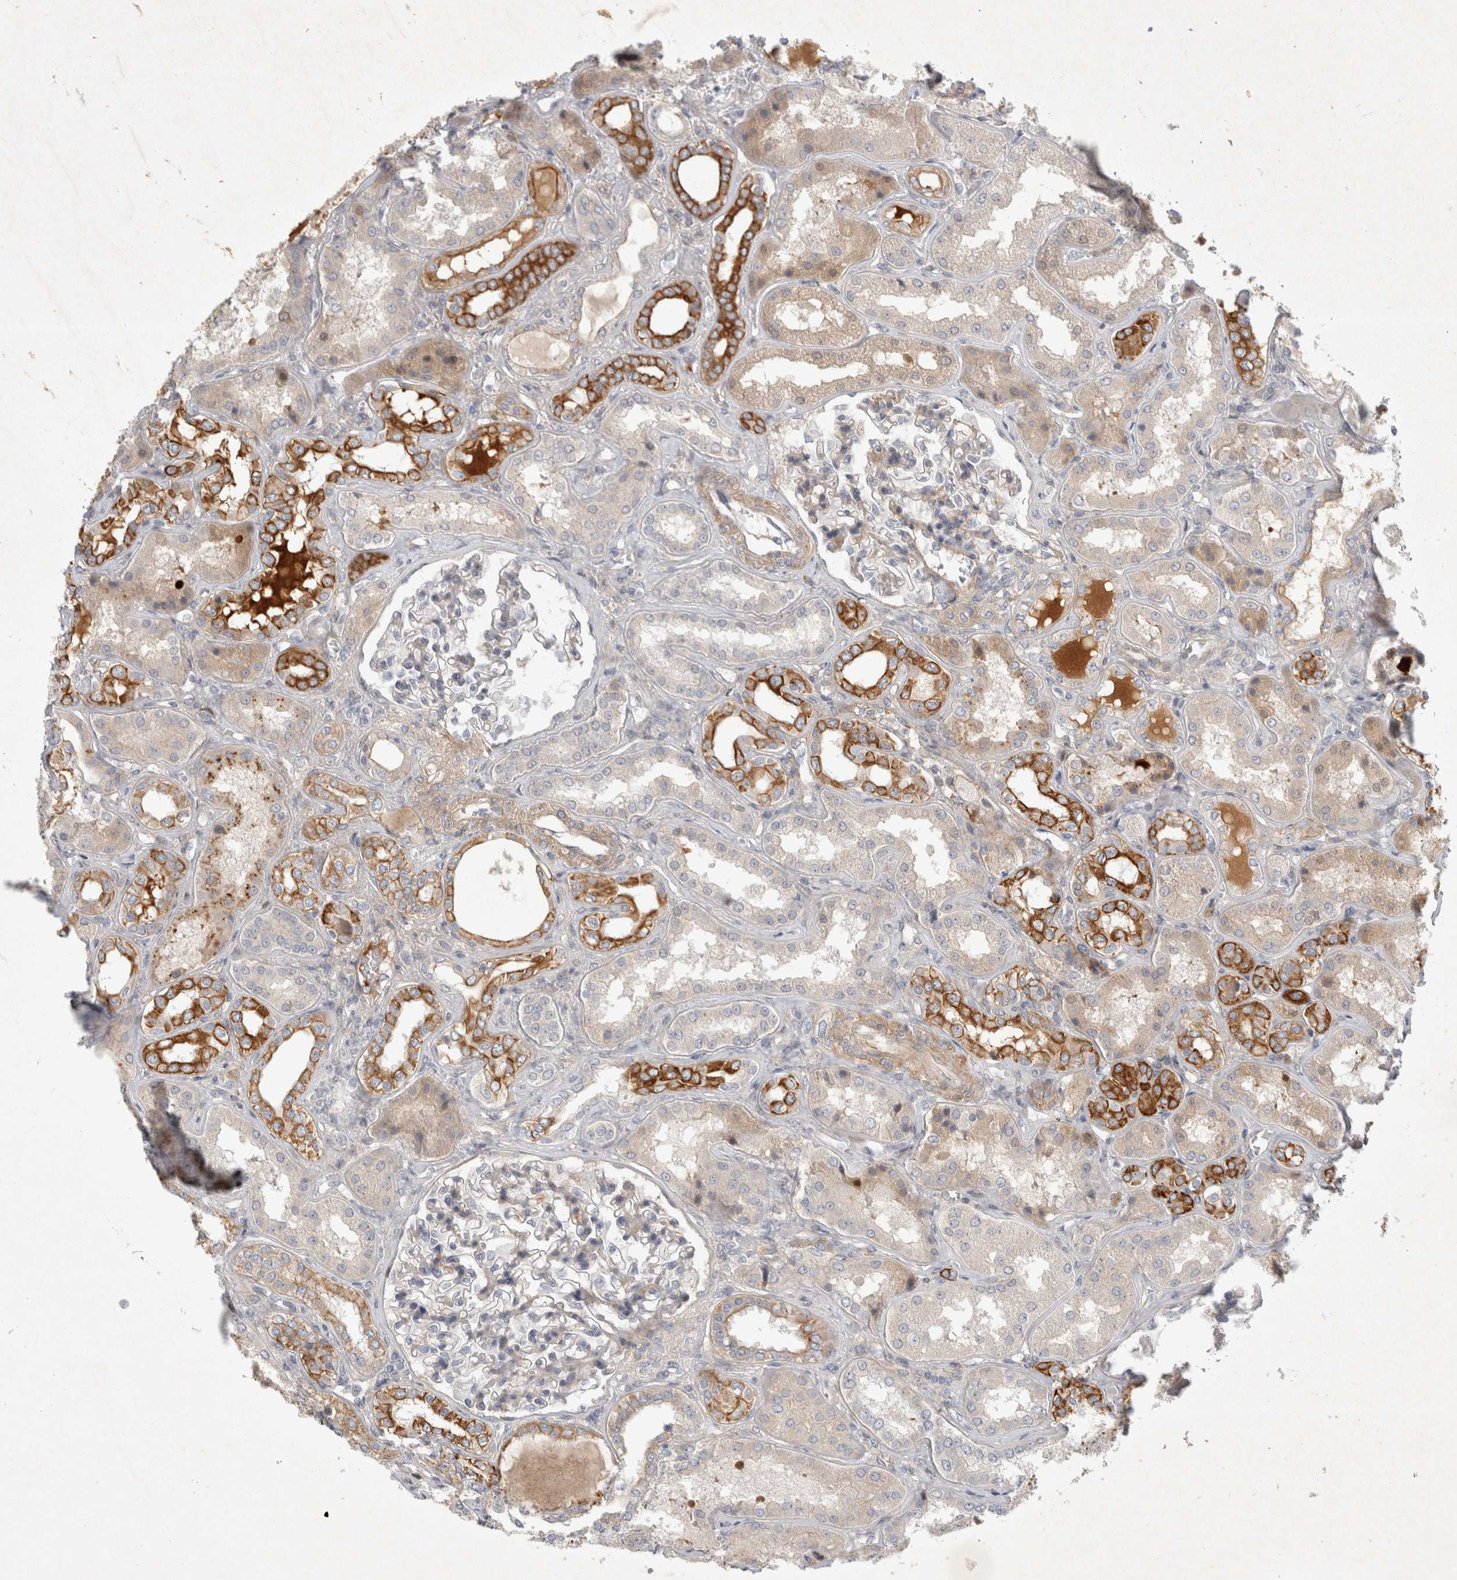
{"staining": {"intensity": "weak", "quantity": "25%-75%", "location": "cytoplasmic/membranous"}, "tissue": "kidney", "cell_type": "Cells in glomeruli", "image_type": "normal", "snomed": [{"axis": "morphology", "description": "Normal tissue, NOS"}, {"axis": "topography", "description": "Kidney"}], "caption": "Protein analysis of unremarkable kidney exhibits weak cytoplasmic/membranous positivity in about 25%-75% of cells in glomeruli.", "gene": "BZW2", "patient": {"sex": "female", "age": 56}}